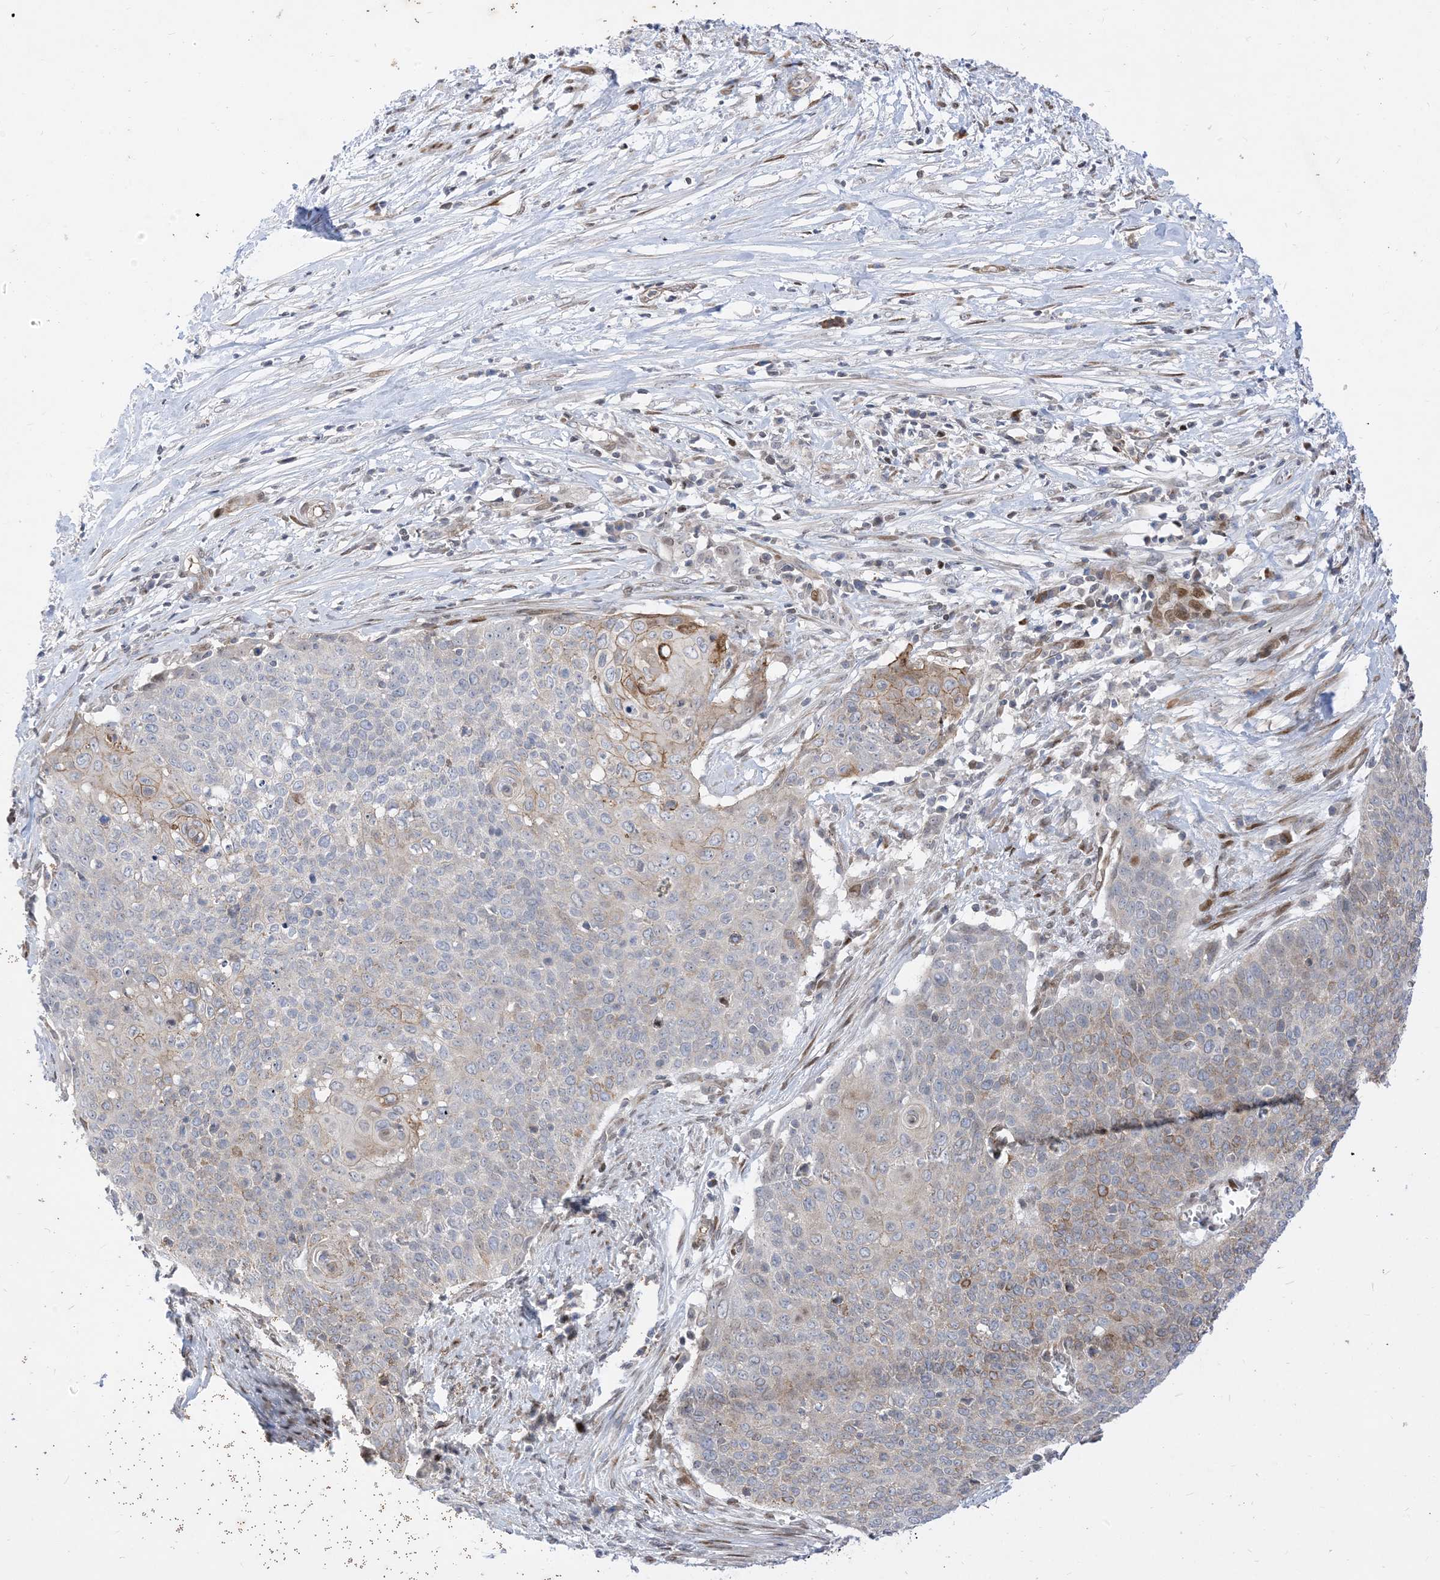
{"staining": {"intensity": "weak", "quantity": "<25%", "location": "cytoplasmic/membranous"}, "tissue": "cervical cancer", "cell_type": "Tumor cells", "image_type": "cancer", "snomed": [{"axis": "morphology", "description": "Squamous cell carcinoma, NOS"}, {"axis": "topography", "description": "Cervix"}], "caption": "The photomicrograph displays no significant positivity in tumor cells of cervical cancer (squamous cell carcinoma).", "gene": "TYSND1", "patient": {"sex": "female", "age": 39}}